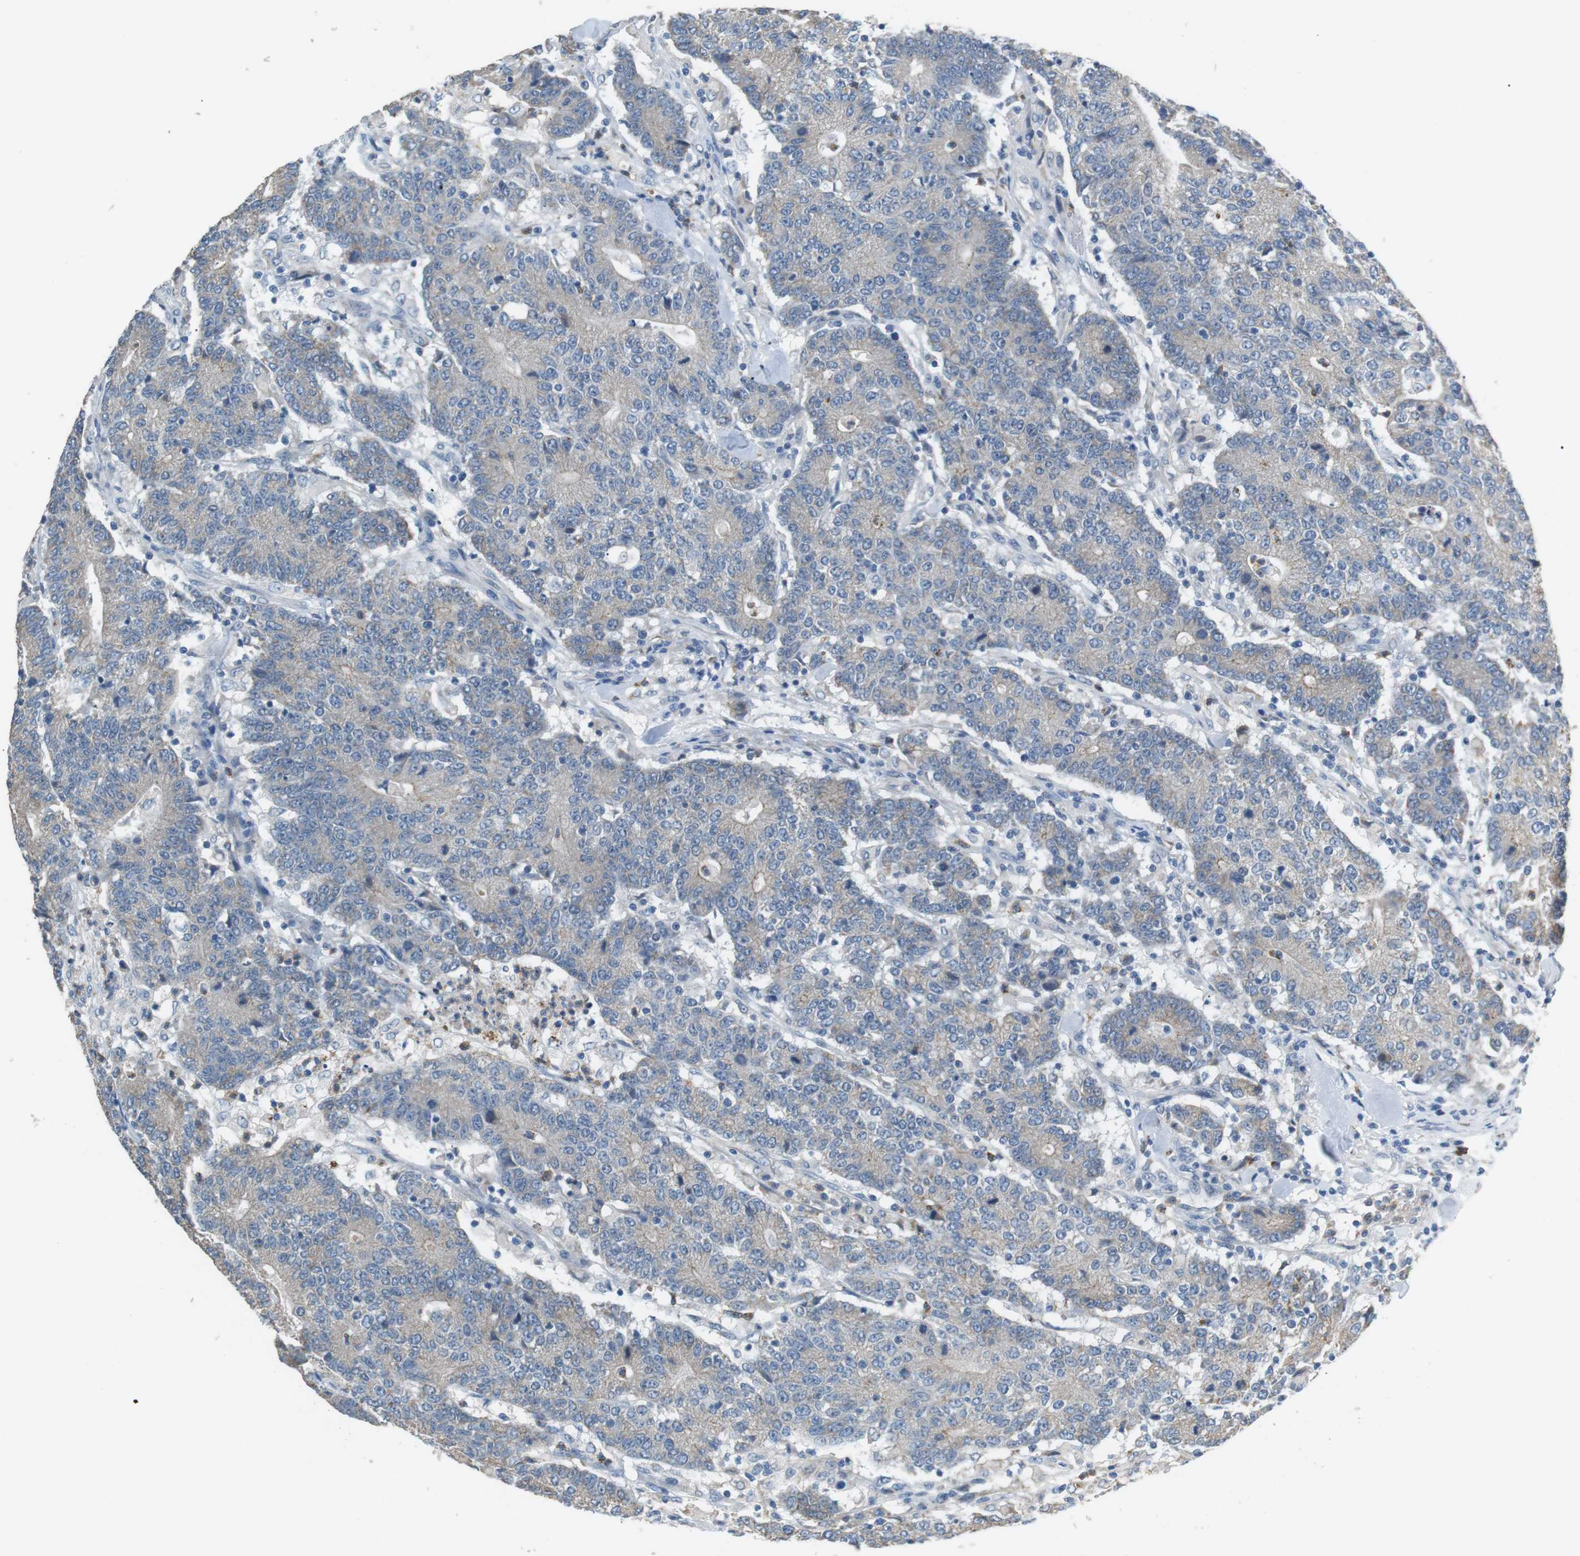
{"staining": {"intensity": "weak", "quantity": "<25%", "location": "cytoplasmic/membranous"}, "tissue": "colorectal cancer", "cell_type": "Tumor cells", "image_type": "cancer", "snomed": [{"axis": "morphology", "description": "Normal tissue, NOS"}, {"axis": "morphology", "description": "Adenocarcinoma, NOS"}, {"axis": "topography", "description": "Colon"}], "caption": "Immunohistochemical staining of human colorectal cancer displays no significant staining in tumor cells. The staining was performed using DAB to visualize the protein expression in brown, while the nuclei were stained in blue with hematoxylin (Magnification: 20x).", "gene": "CD300E", "patient": {"sex": "female", "age": 75}}